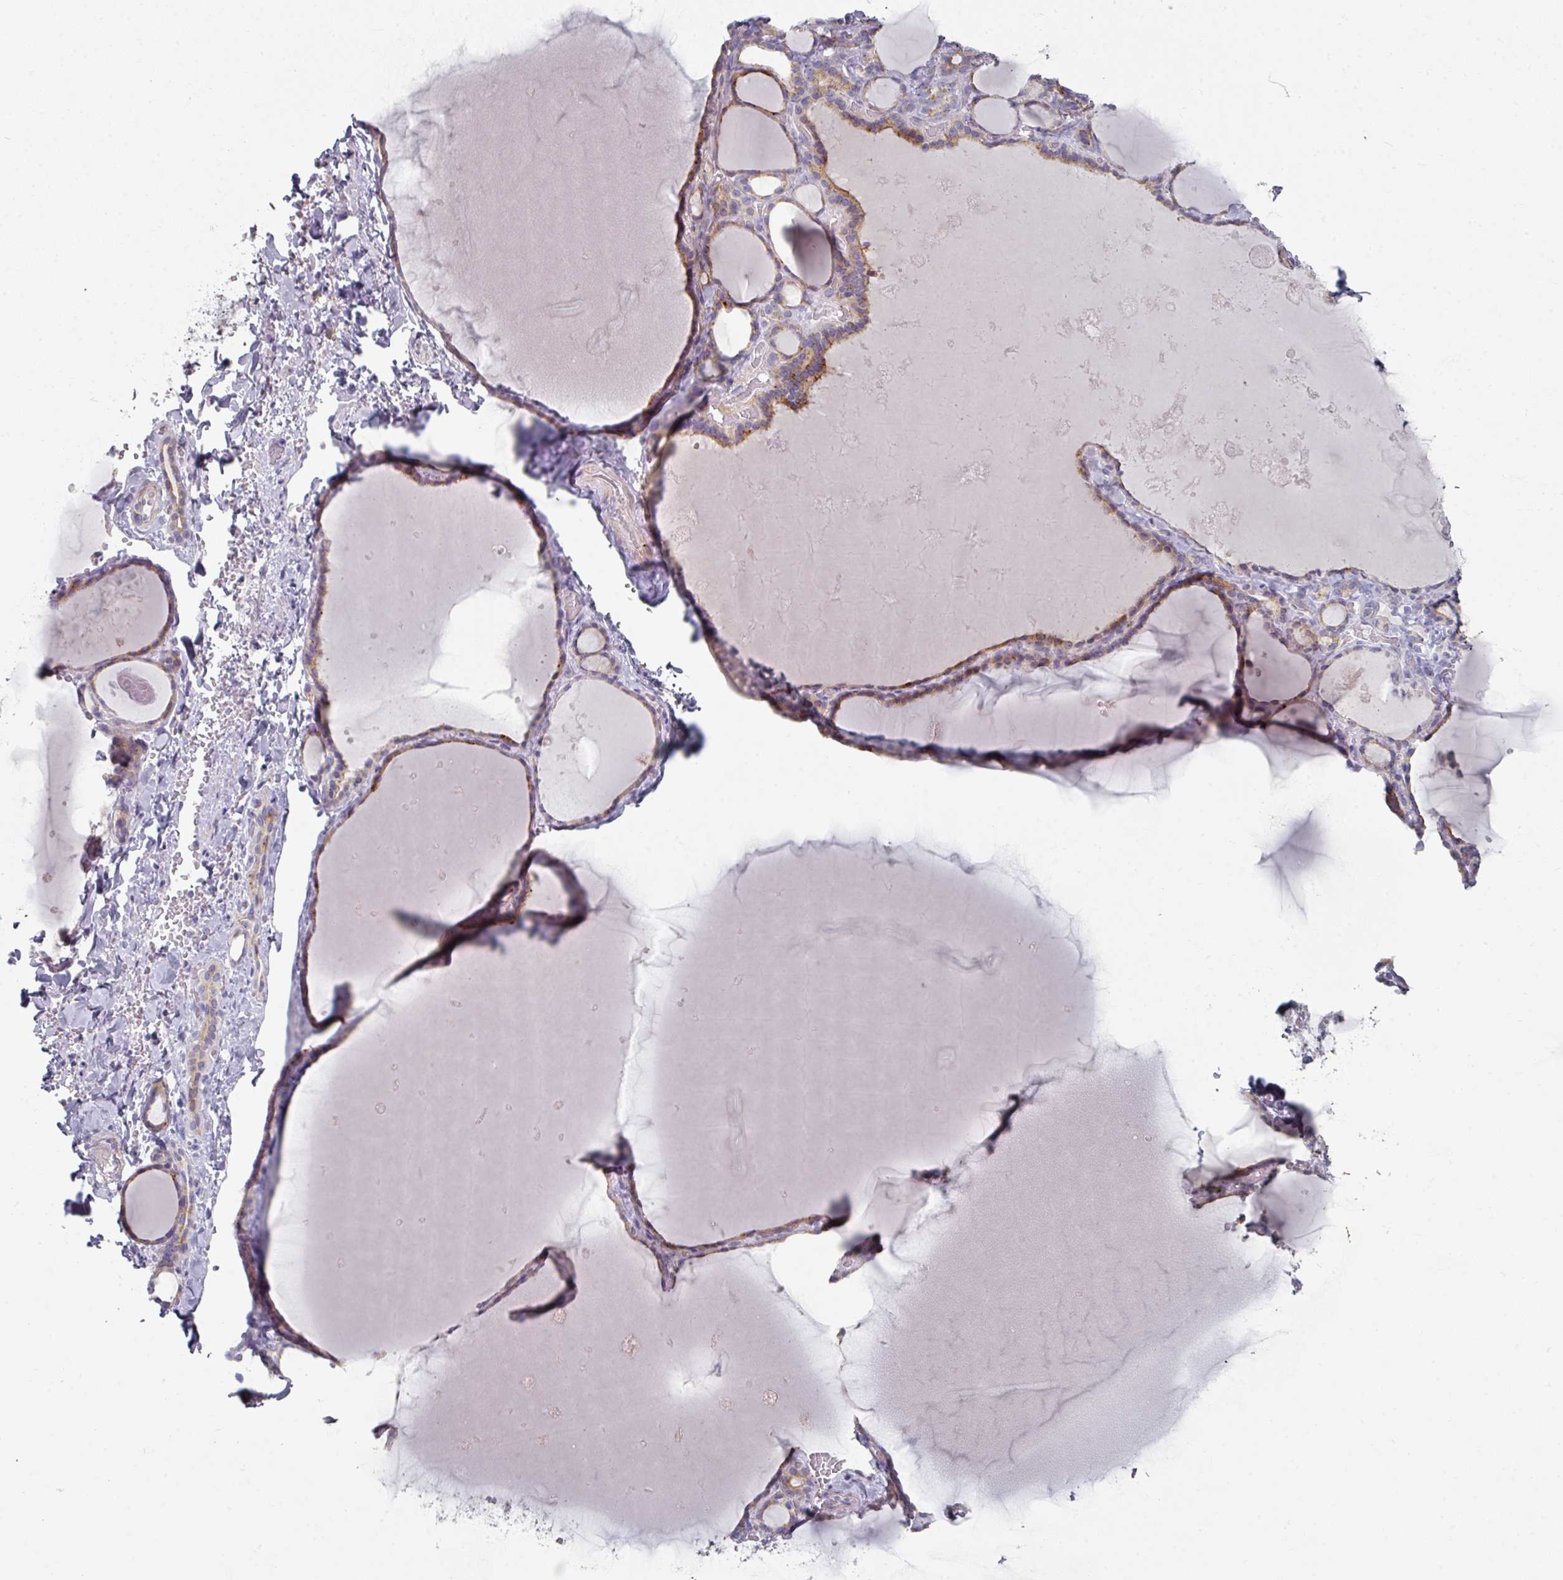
{"staining": {"intensity": "moderate", "quantity": "25%-75%", "location": "cytoplasmic/membranous"}, "tissue": "thyroid gland", "cell_type": "Glandular cells", "image_type": "normal", "snomed": [{"axis": "morphology", "description": "Normal tissue, NOS"}, {"axis": "topography", "description": "Thyroid gland"}], "caption": "An image of human thyroid gland stained for a protein exhibits moderate cytoplasmic/membranous brown staining in glandular cells.", "gene": "NT5C1A", "patient": {"sex": "female", "age": 49}}